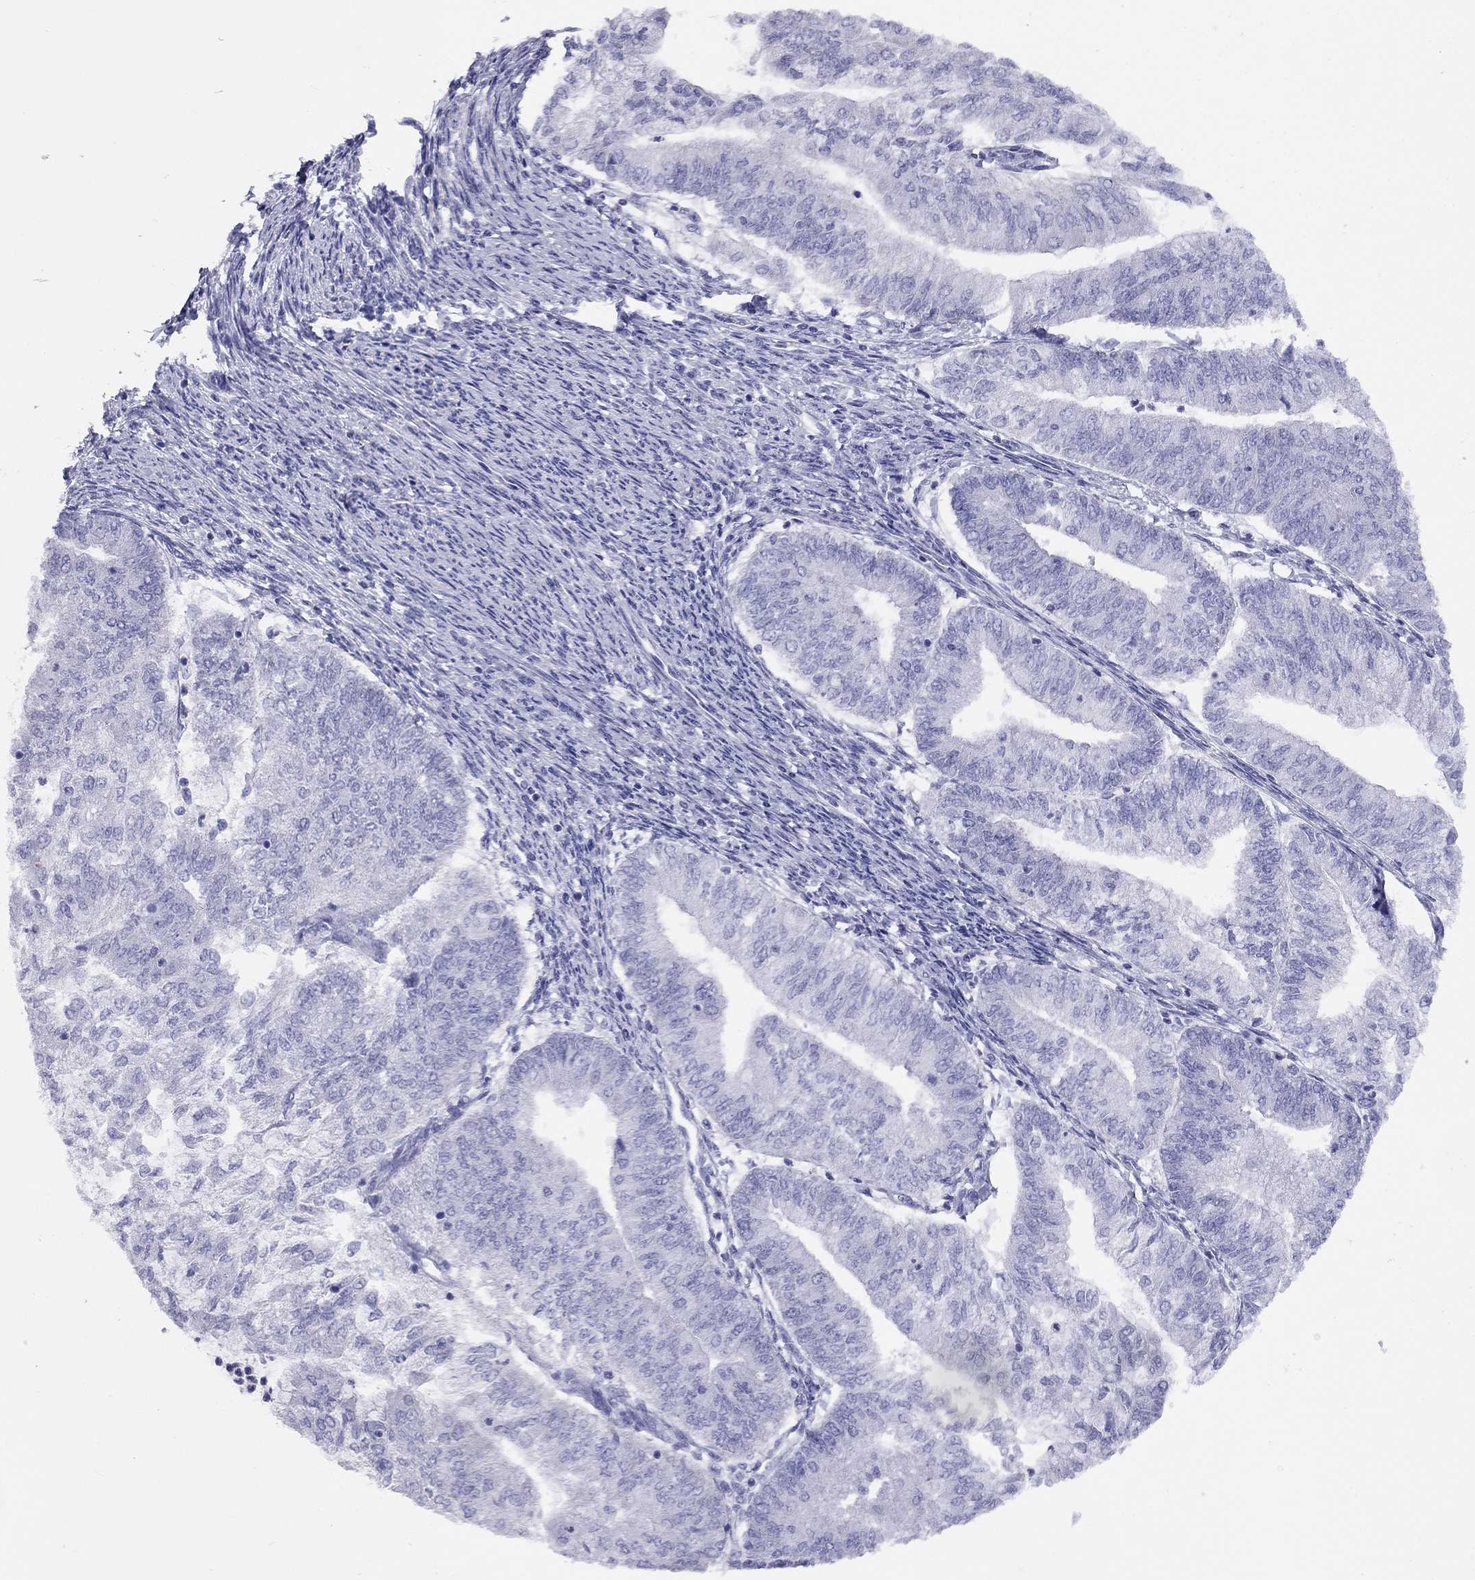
{"staining": {"intensity": "negative", "quantity": "none", "location": "none"}, "tissue": "endometrial cancer", "cell_type": "Tumor cells", "image_type": "cancer", "snomed": [{"axis": "morphology", "description": "Adenocarcinoma, NOS"}, {"axis": "topography", "description": "Endometrium"}], "caption": "Tumor cells are negative for brown protein staining in endometrial cancer (adenocarcinoma).", "gene": "DPY19L2", "patient": {"sex": "female", "age": 59}}